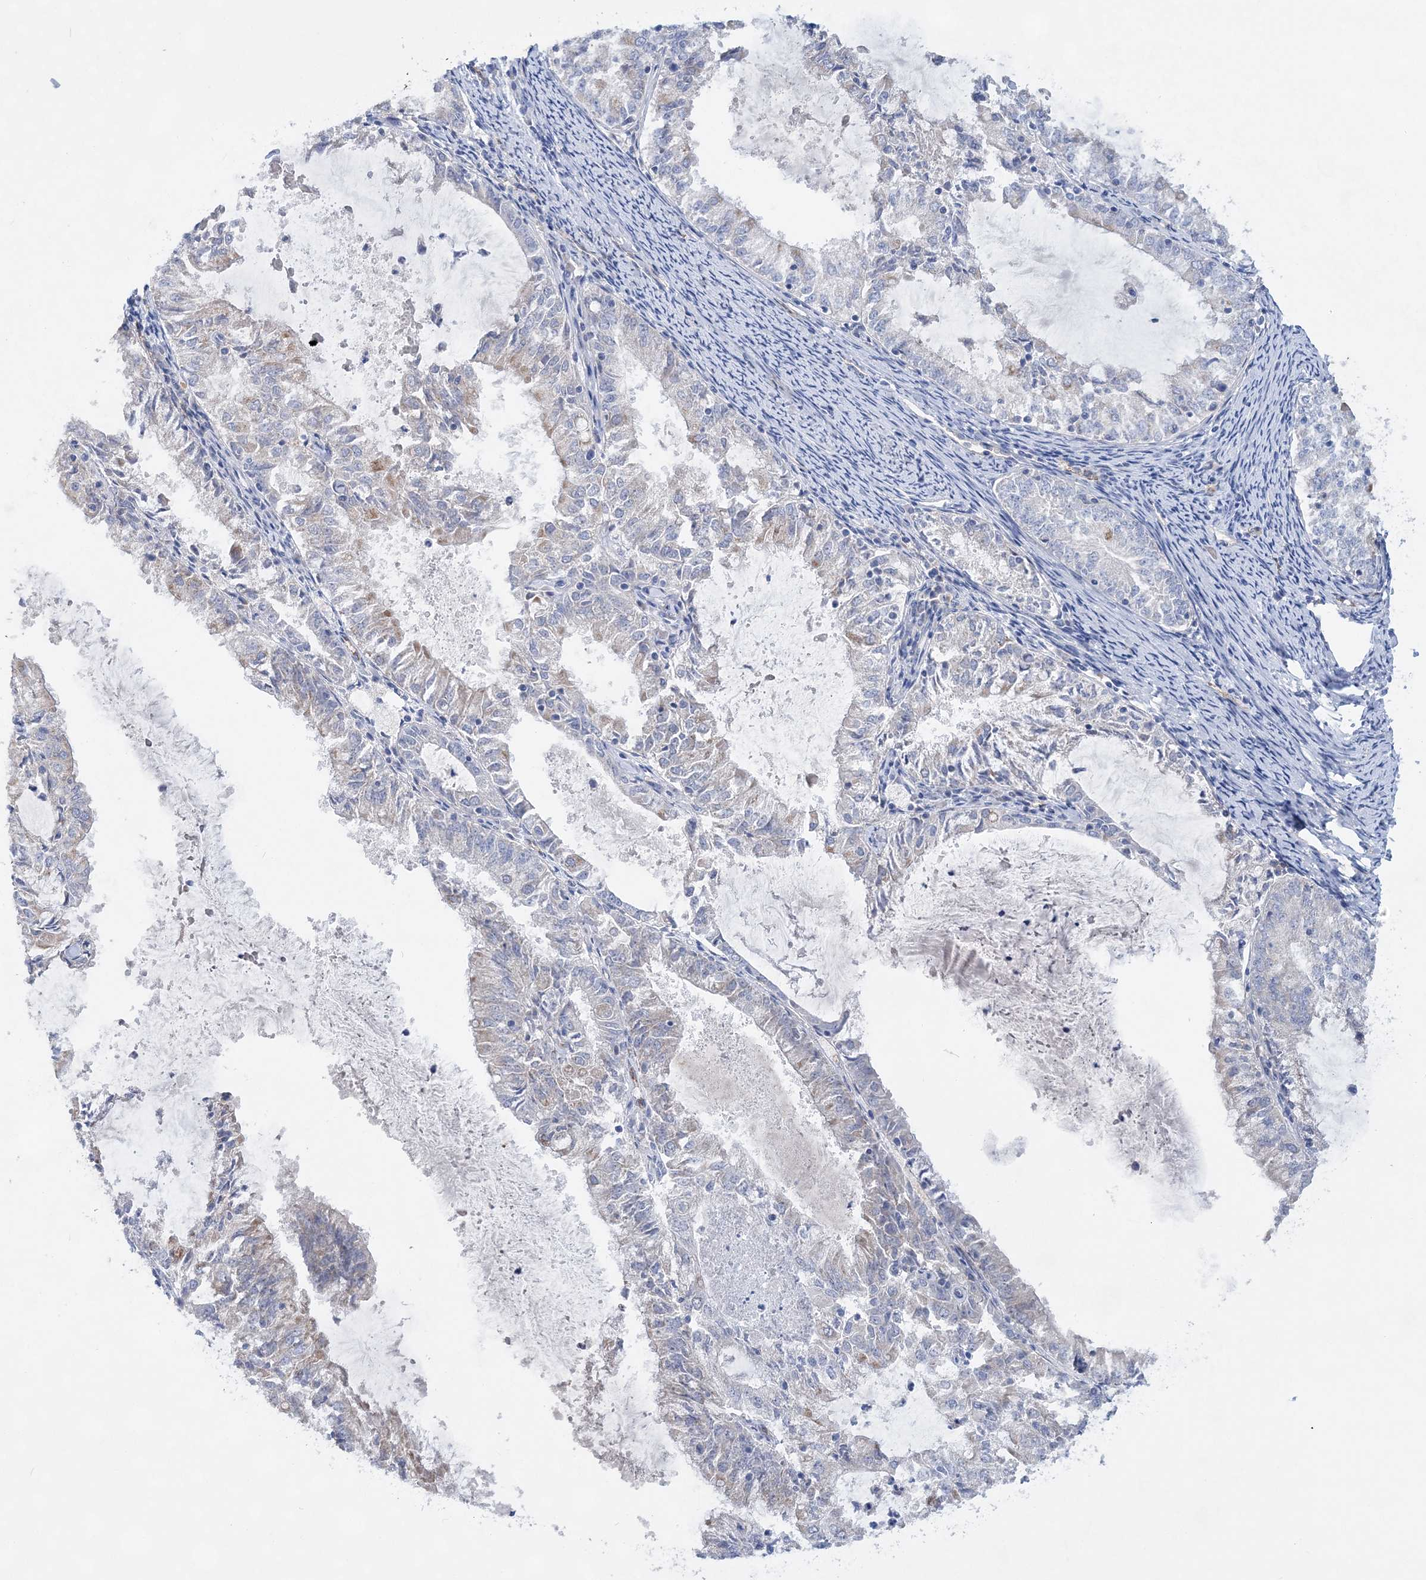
{"staining": {"intensity": "negative", "quantity": "none", "location": "none"}, "tissue": "endometrial cancer", "cell_type": "Tumor cells", "image_type": "cancer", "snomed": [{"axis": "morphology", "description": "Adenocarcinoma, NOS"}, {"axis": "topography", "description": "Endometrium"}], "caption": "The photomicrograph reveals no staining of tumor cells in endometrial cancer (adenocarcinoma).", "gene": "TRAPPC13", "patient": {"sex": "female", "age": 57}}